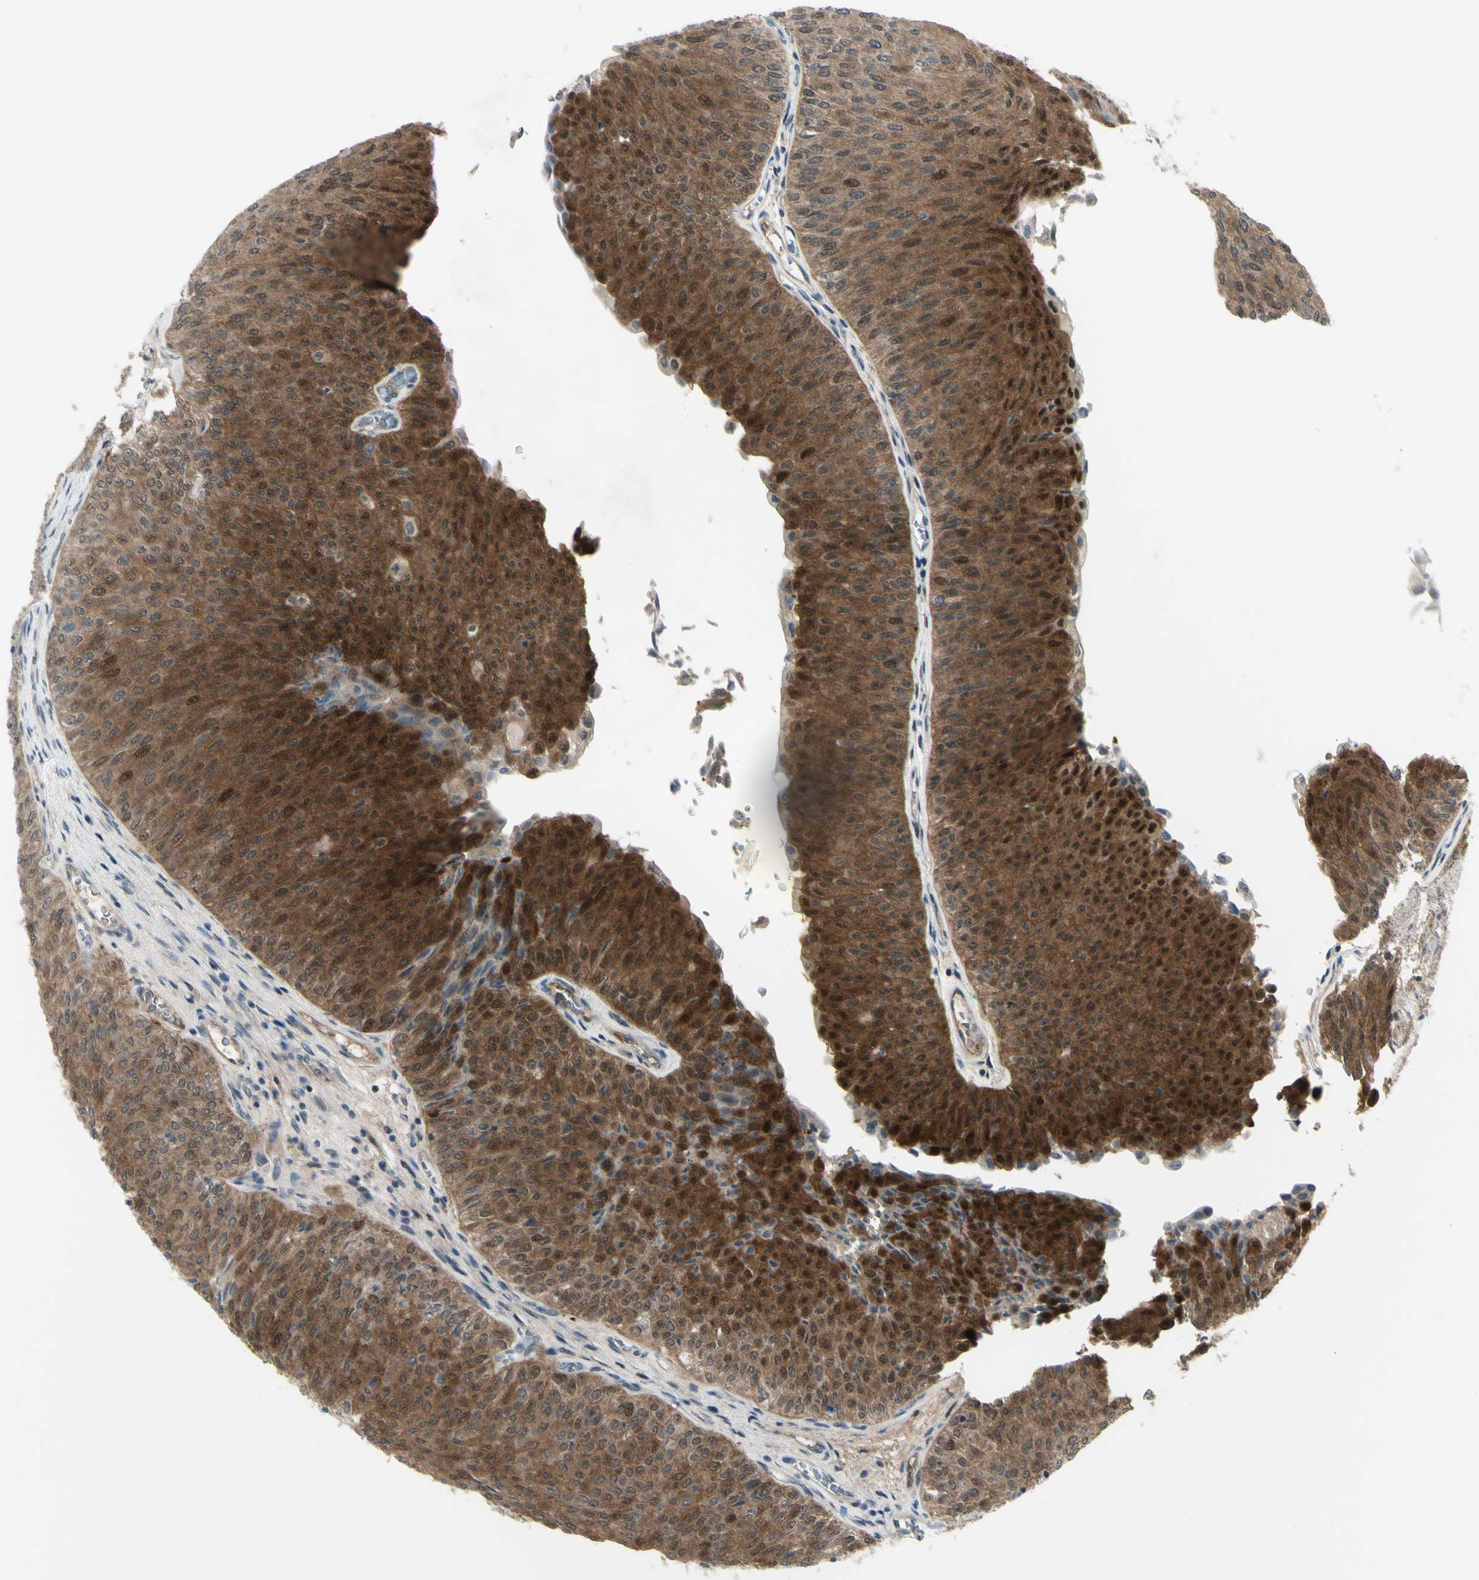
{"staining": {"intensity": "strong", "quantity": ">75%", "location": "cytoplasmic/membranous"}, "tissue": "urothelial cancer", "cell_type": "Tumor cells", "image_type": "cancer", "snomed": [{"axis": "morphology", "description": "Urothelial carcinoma, Low grade"}, {"axis": "topography", "description": "Urinary bladder"}], "caption": "A brown stain shows strong cytoplasmic/membranous positivity of a protein in human urothelial cancer tumor cells.", "gene": "ETNK1", "patient": {"sex": "male", "age": 78}}